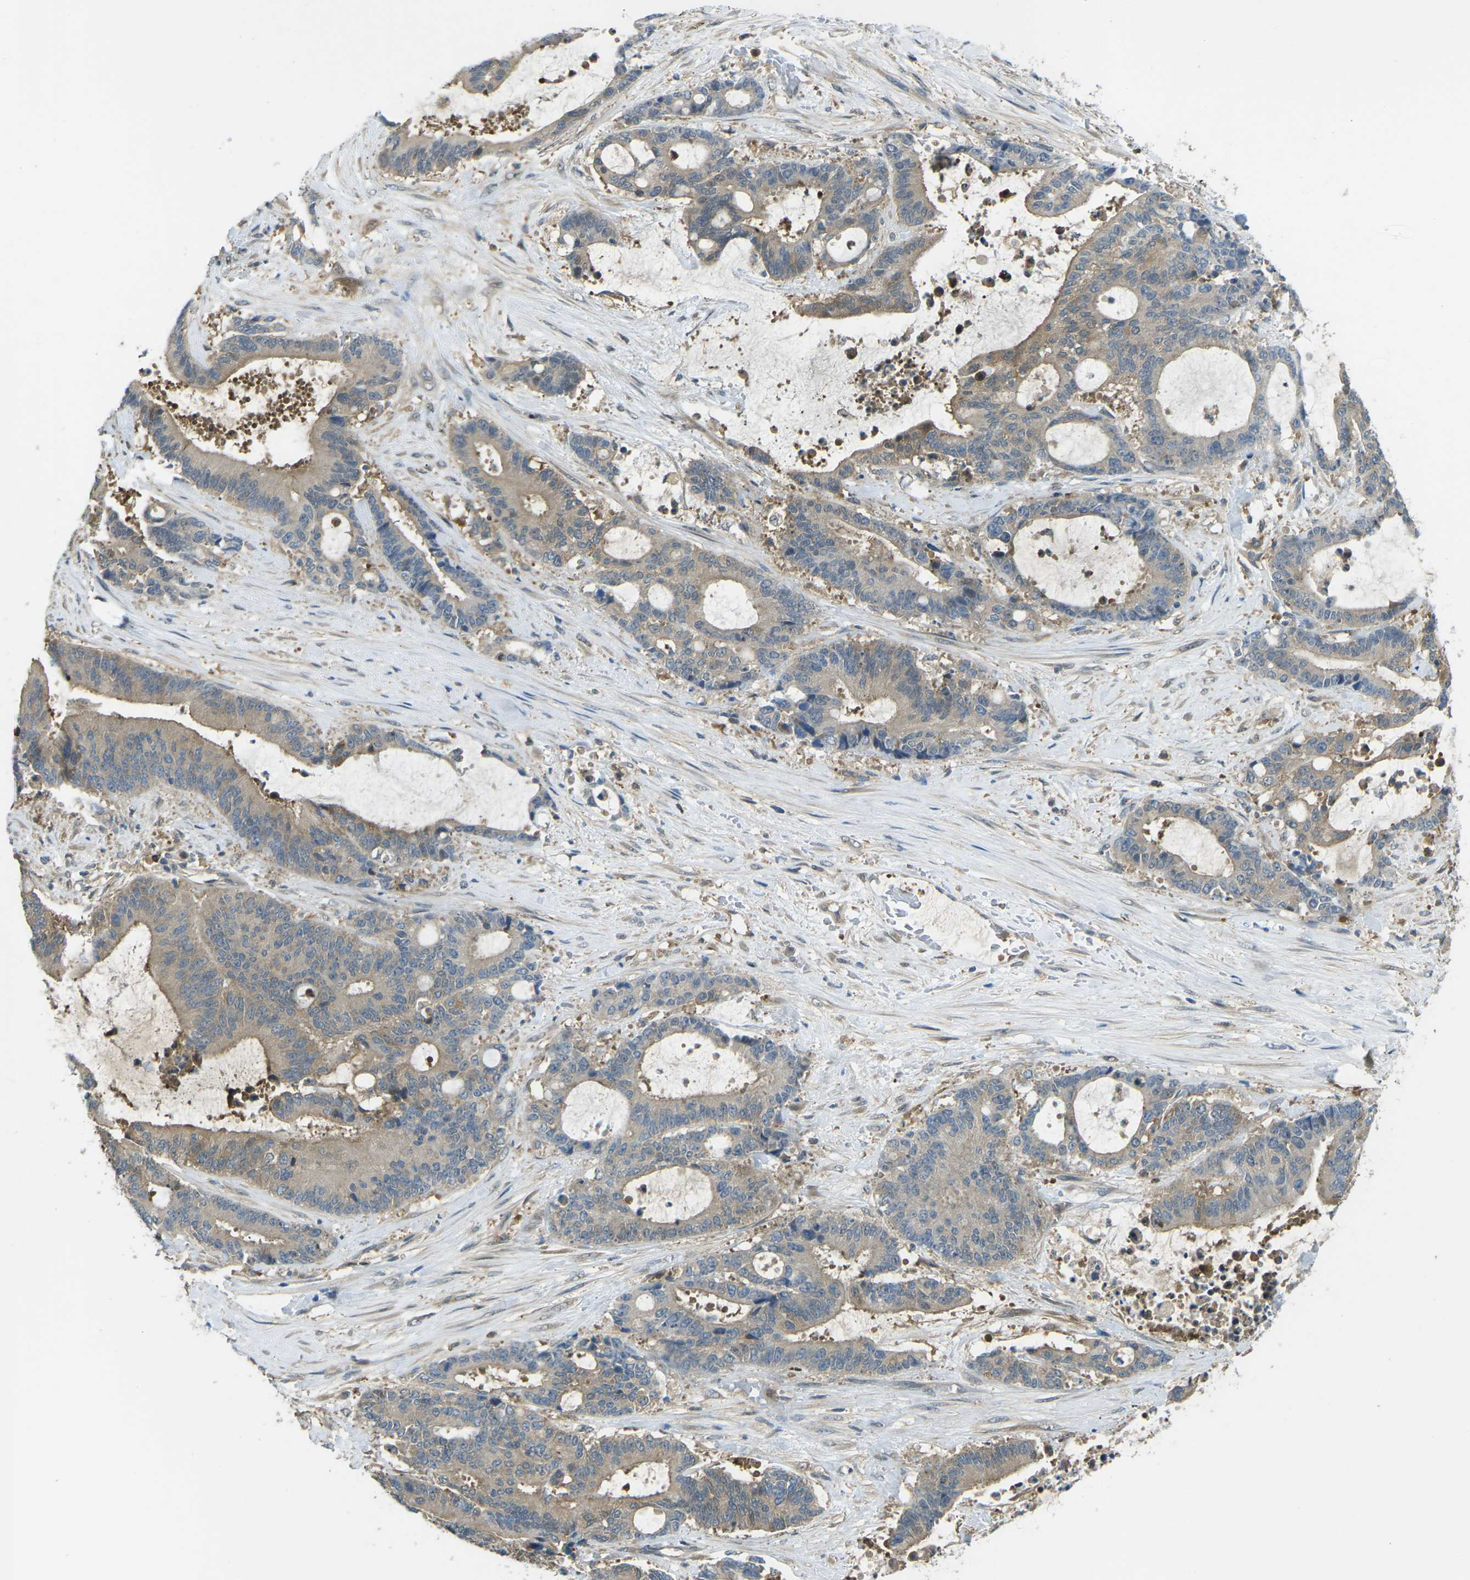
{"staining": {"intensity": "weak", "quantity": ">75%", "location": "cytoplasmic/membranous"}, "tissue": "liver cancer", "cell_type": "Tumor cells", "image_type": "cancer", "snomed": [{"axis": "morphology", "description": "Normal tissue, NOS"}, {"axis": "morphology", "description": "Cholangiocarcinoma"}, {"axis": "topography", "description": "Liver"}, {"axis": "topography", "description": "Peripheral nerve tissue"}], "caption": "This photomicrograph exhibits liver cancer (cholangiocarcinoma) stained with immunohistochemistry to label a protein in brown. The cytoplasmic/membranous of tumor cells show weak positivity for the protein. Nuclei are counter-stained blue.", "gene": "PIEZO2", "patient": {"sex": "female", "age": 73}}